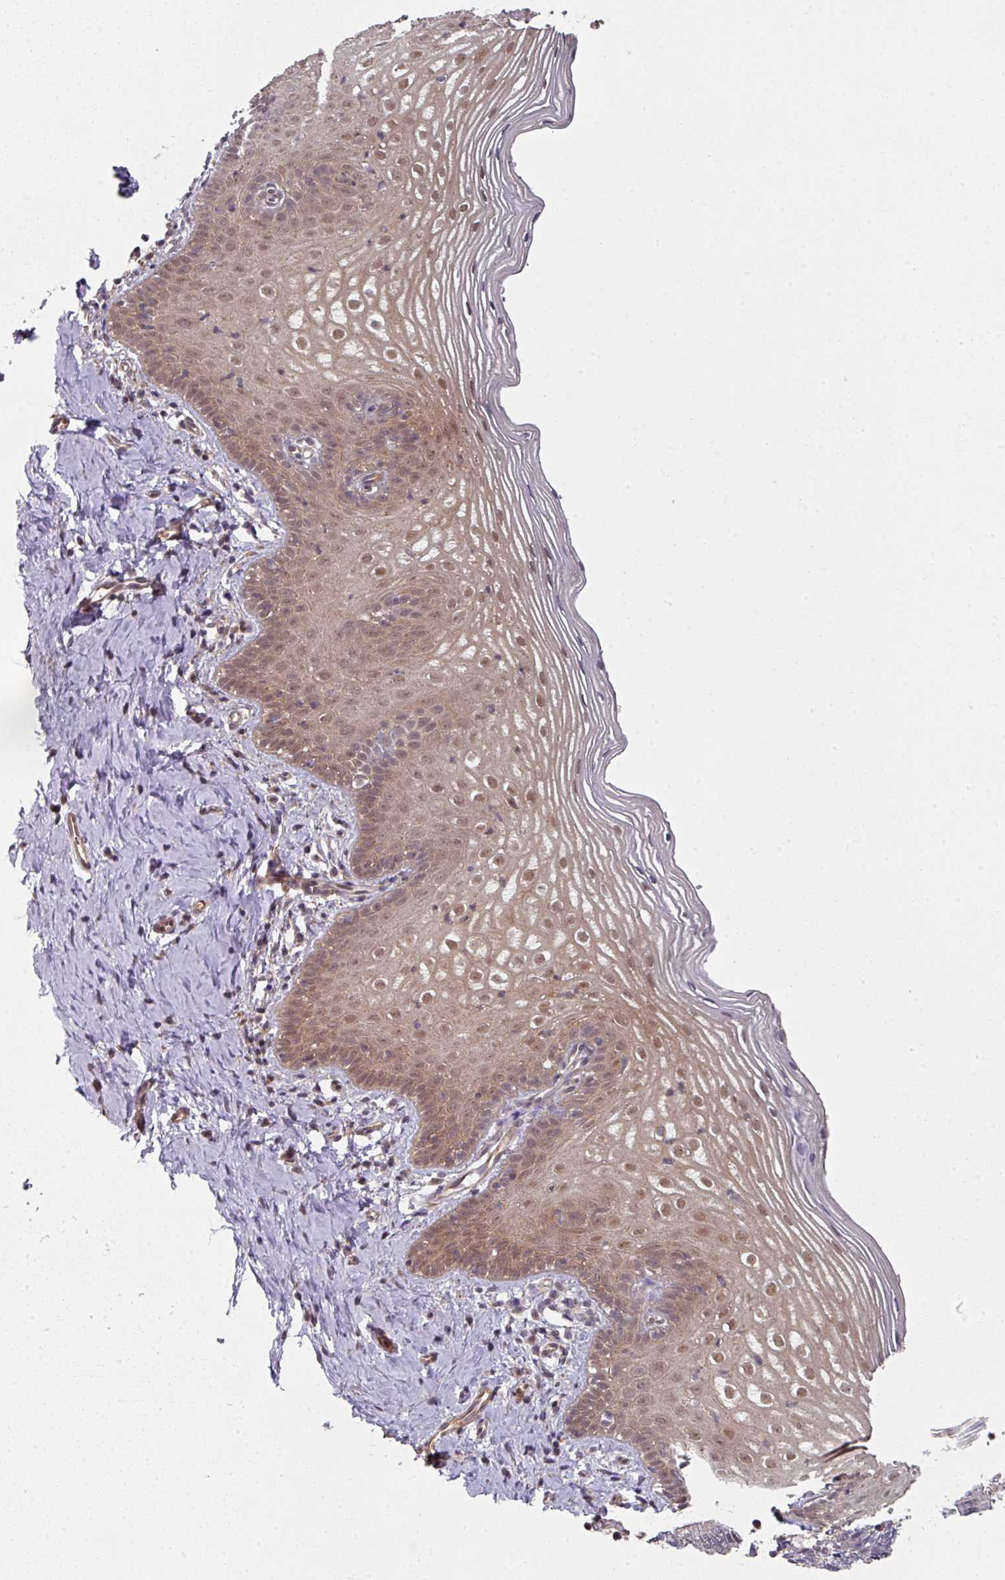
{"staining": {"intensity": "moderate", "quantity": ">75%", "location": "cytoplasmic/membranous,nuclear"}, "tissue": "cervix", "cell_type": "Glandular cells", "image_type": "normal", "snomed": [{"axis": "morphology", "description": "Normal tissue, NOS"}, {"axis": "topography", "description": "Cervix"}], "caption": "Benign cervix exhibits moderate cytoplasmic/membranous,nuclear staining in approximately >75% of glandular cells.", "gene": "PSME3IP1", "patient": {"sex": "female", "age": 44}}